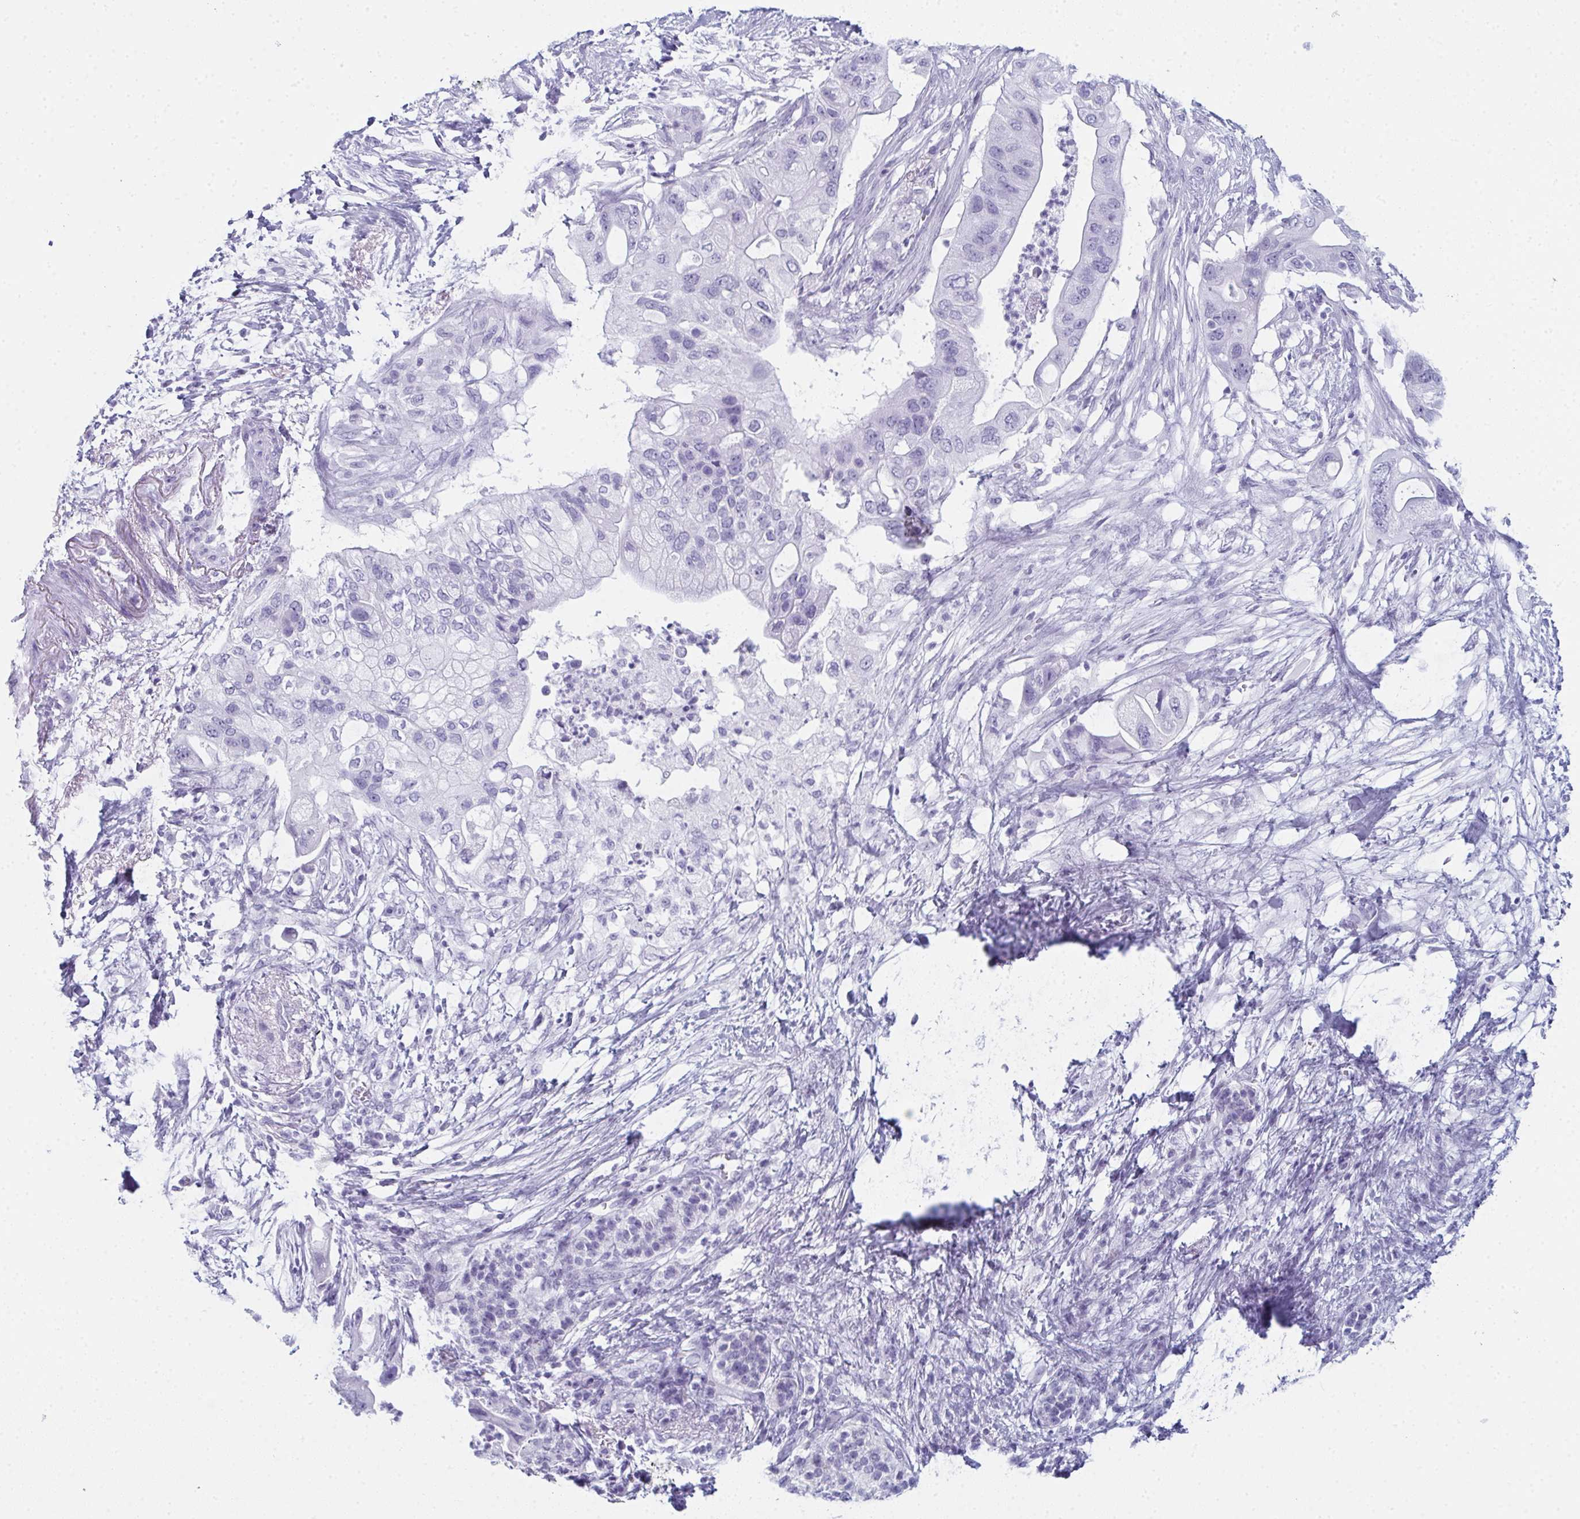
{"staining": {"intensity": "negative", "quantity": "none", "location": "none"}, "tissue": "pancreatic cancer", "cell_type": "Tumor cells", "image_type": "cancer", "snomed": [{"axis": "morphology", "description": "Adenocarcinoma, NOS"}, {"axis": "topography", "description": "Pancreas"}], "caption": "Immunohistochemistry (IHC) of pancreatic adenocarcinoma shows no positivity in tumor cells.", "gene": "ENKUR", "patient": {"sex": "female", "age": 72}}